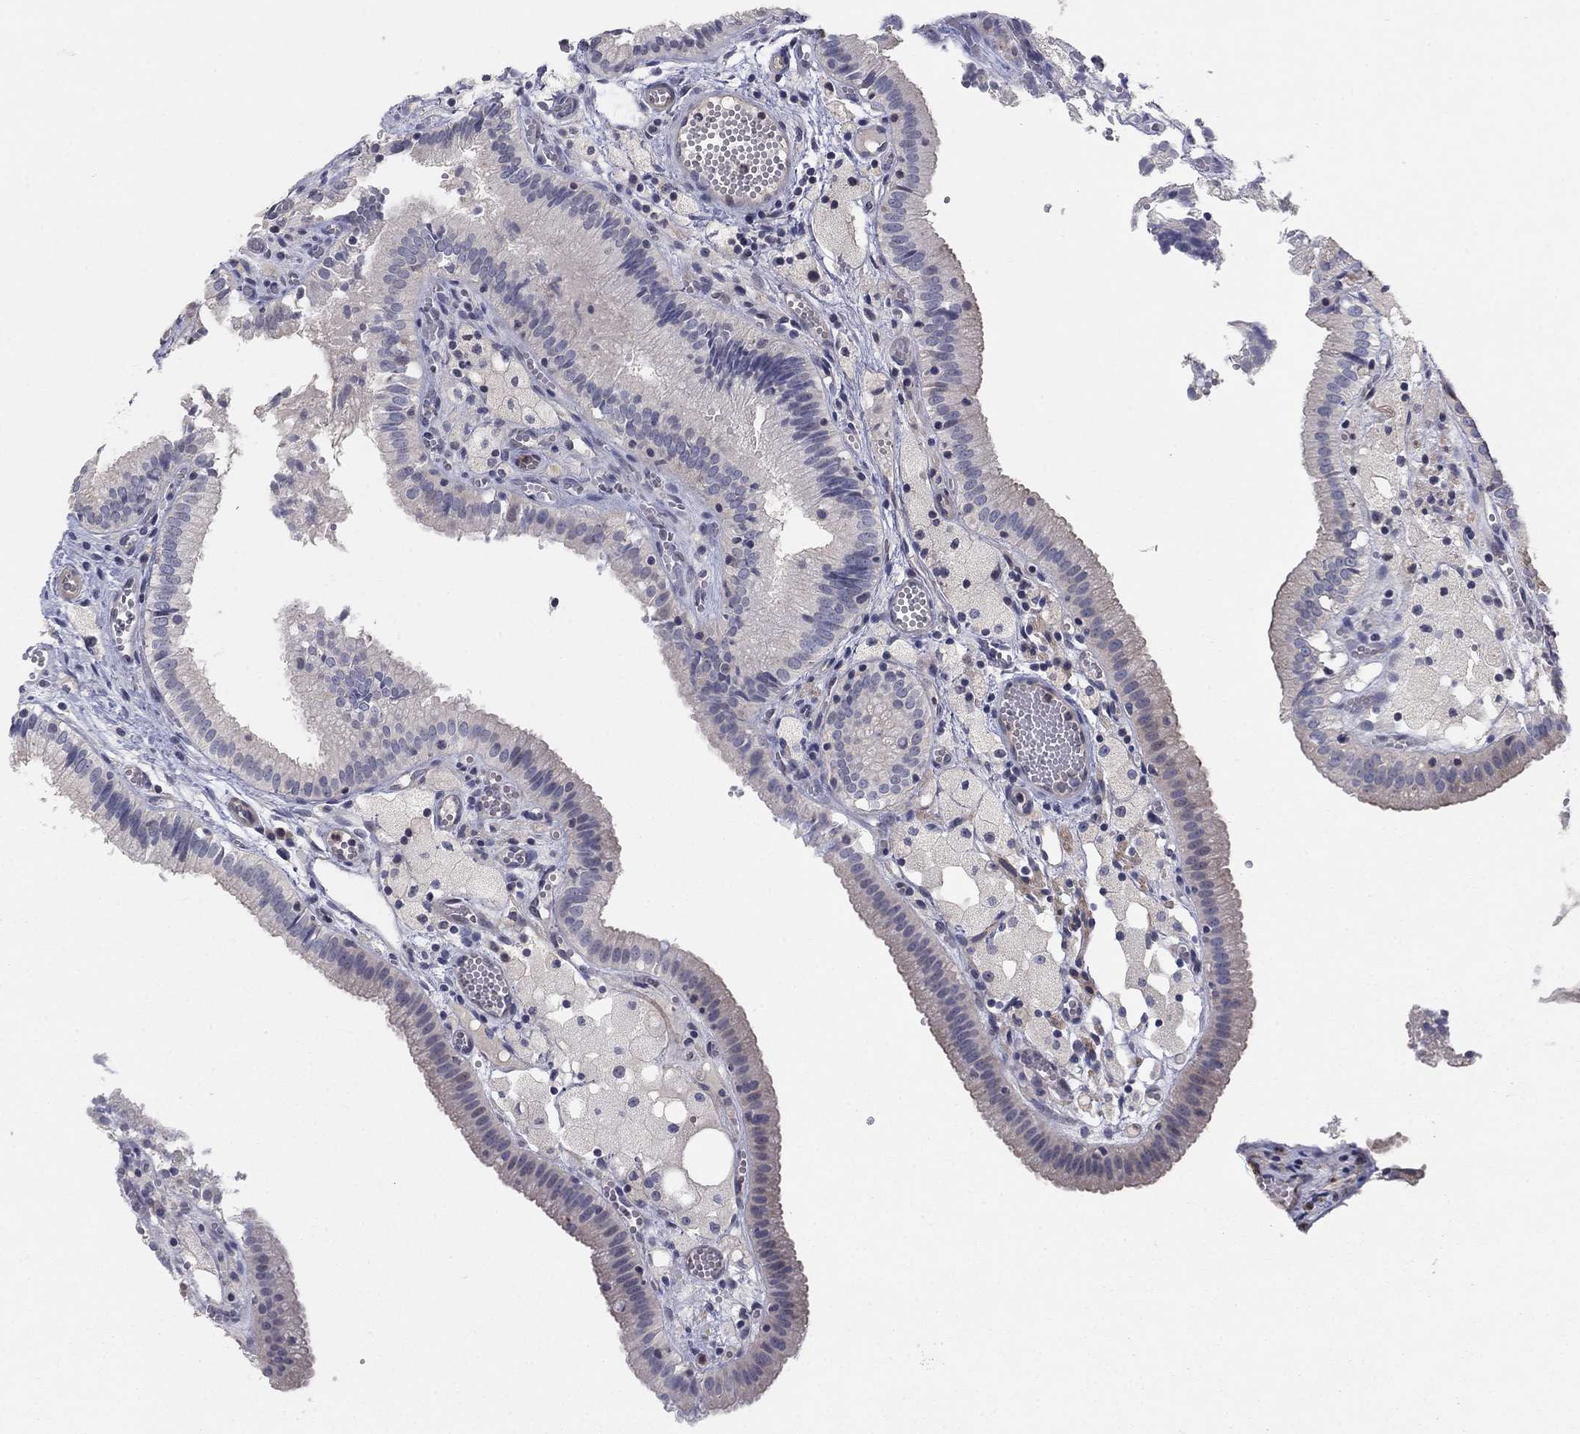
{"staining": {"intensity": "negative", "quantity": "none", "location": "none"}, "tissue": "gallbladder", "cell_type": "Glandular cells", "image_type": "normal", "snomed": [{"axis": "morphology", "description": "Normal tissue, NOS"}, {"axis": "topography", "description": "Gallbladder"}], "caption": "Image shows no significant protein expression in glandular cells of normal gallbladder. Brightfield microscopy of IHC stained with DAB (brown) and hematoxylin (blue), captured at high magnification.", "gene": "AMN1", "patient": {"sex": "female", "age": 24}}